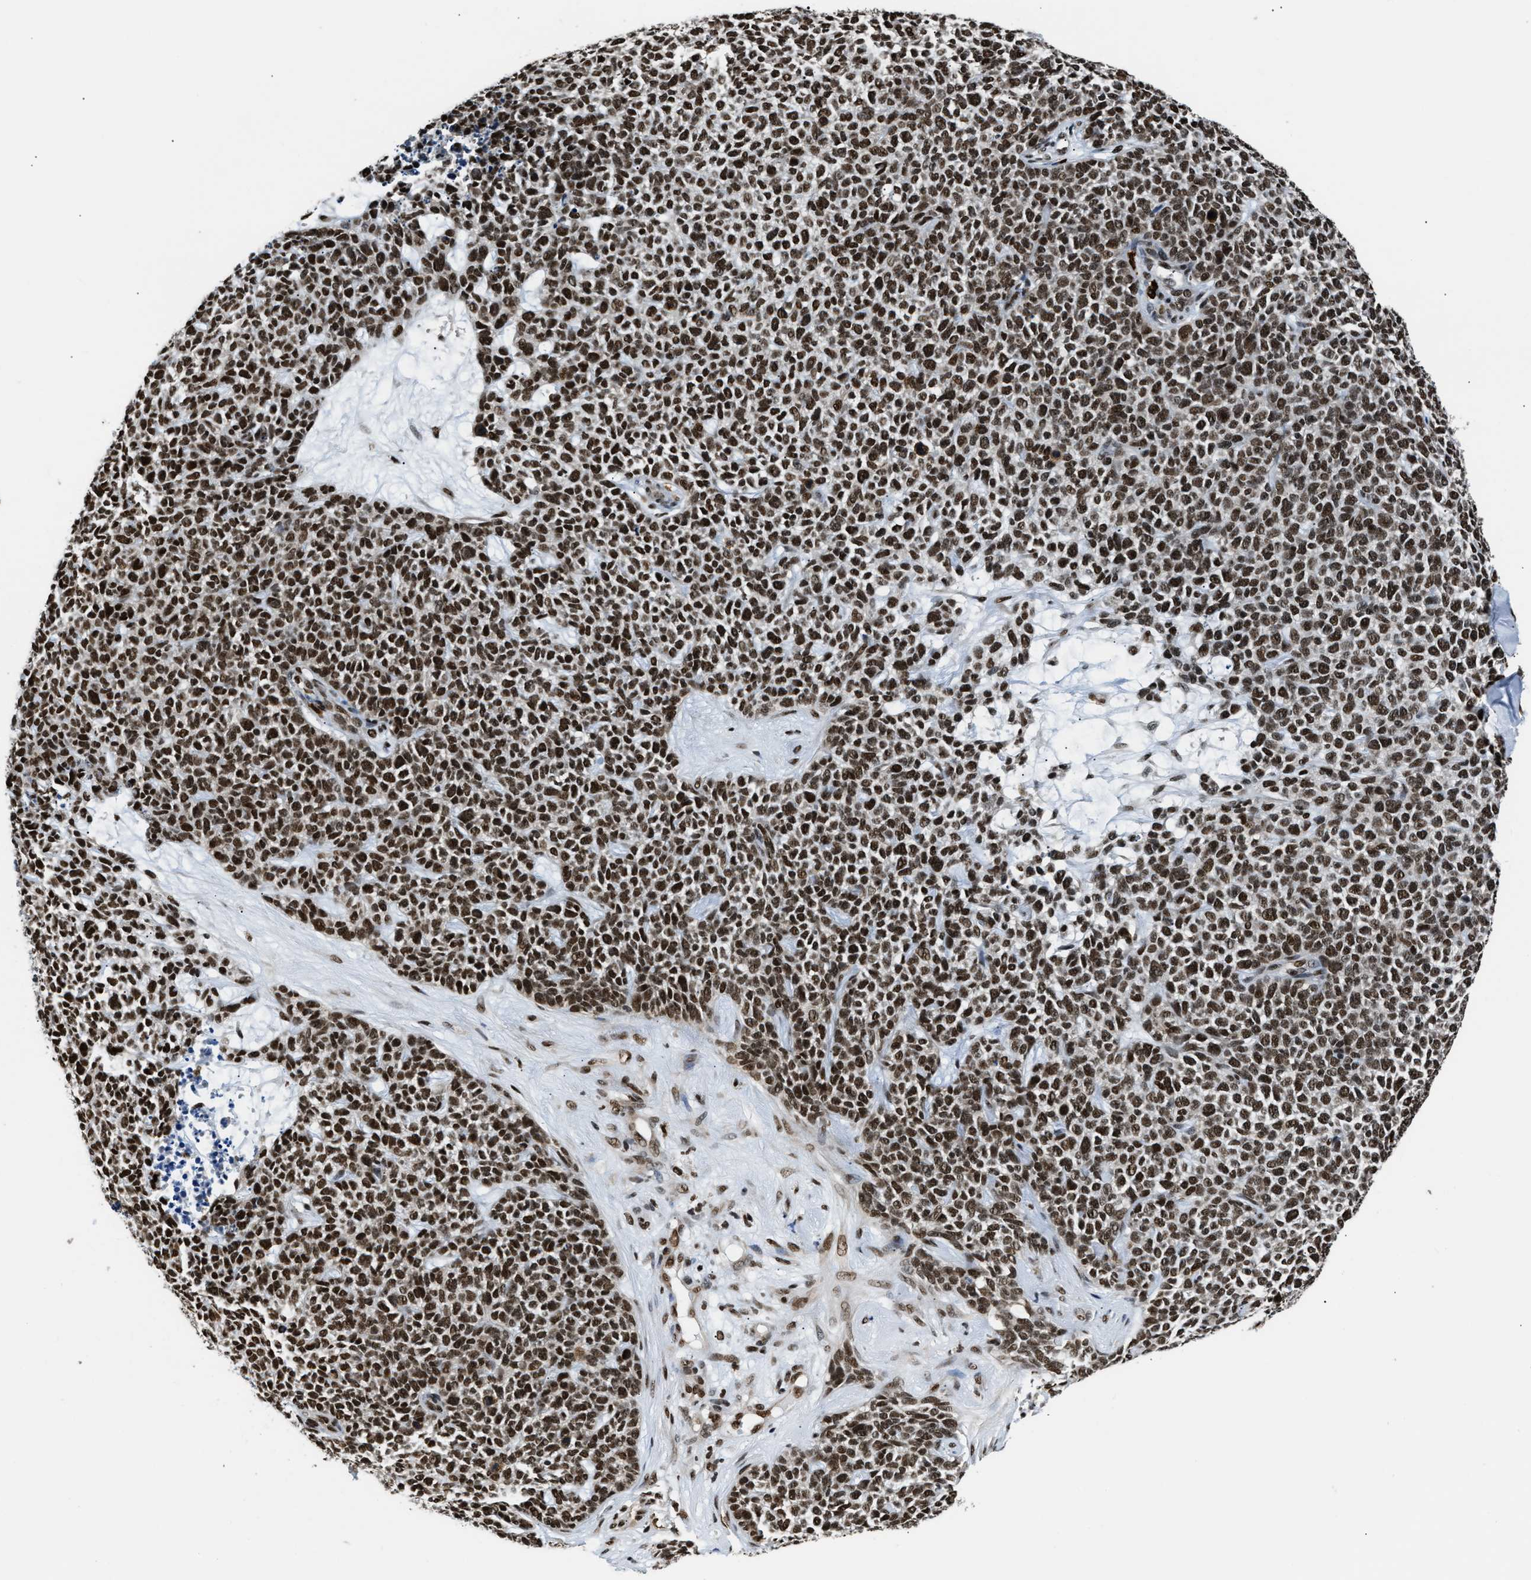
{"staining": {"intensity": "strong", "quantity": ">75%", "location": "nuclear"}, "tissue": "skin cancer", "cell_type": "Tumor cells", "image_type": "cancer", "snomed": [{"axis": "morphology", "description": "Basal cell carcinoma"}, {"axis": "topography", "description": "Skin"}], "caption": "The photomicrograph shows a brown stain indicating the presence of a protein in the nuclear of tumor cells in skin basal cell carcinoma.", "gene": "CCNDBP1", "patient": {"sex": "female", "age": 84}}